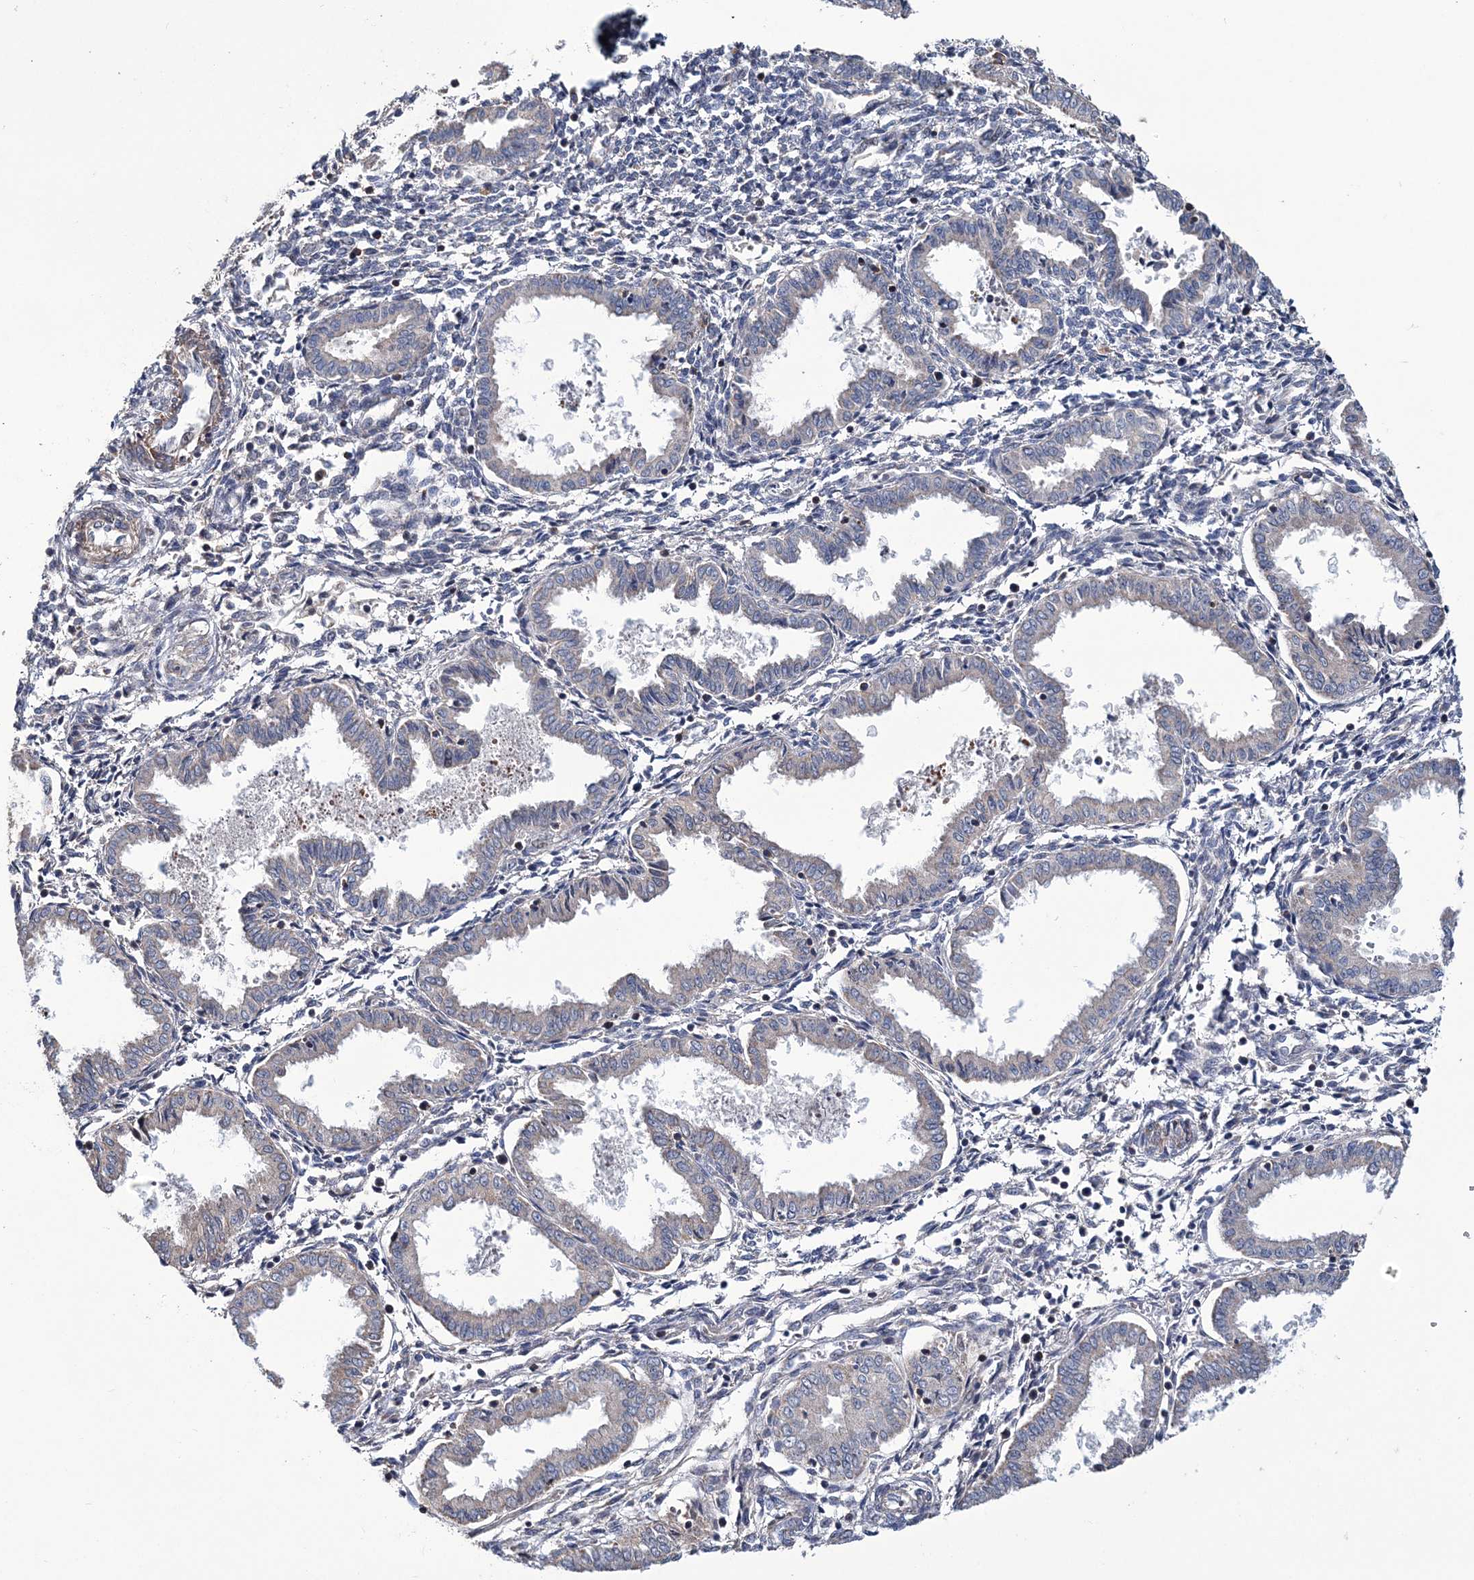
{"staining": {"intensity": "negative", "quantity": "none", "location": "none"}, "tissue": "endometrium", "cell_type": "Cells in endometrial stroma", "image_type": "normal", "snomed": [{"axis": "morphology", "description": "Normal tissue, NOS"}, {"axis": "topography", "description": "Endometrium"}], "caption": "Immunohistochemistry image of unremarkable endometrium: human endometrium stained with DAB (3,3'-diaminobenzidine) reveals no significant protein positivity in cells in endometrial stroma. Brightfield microscopy of IHC stained with DAB (3,3'-diaminobenzidine) (brown) and hematoxylin (blue), captured at high magnification.", "gene": "PPP2R2B", "patient": {"sex": "female", "age": 33}}